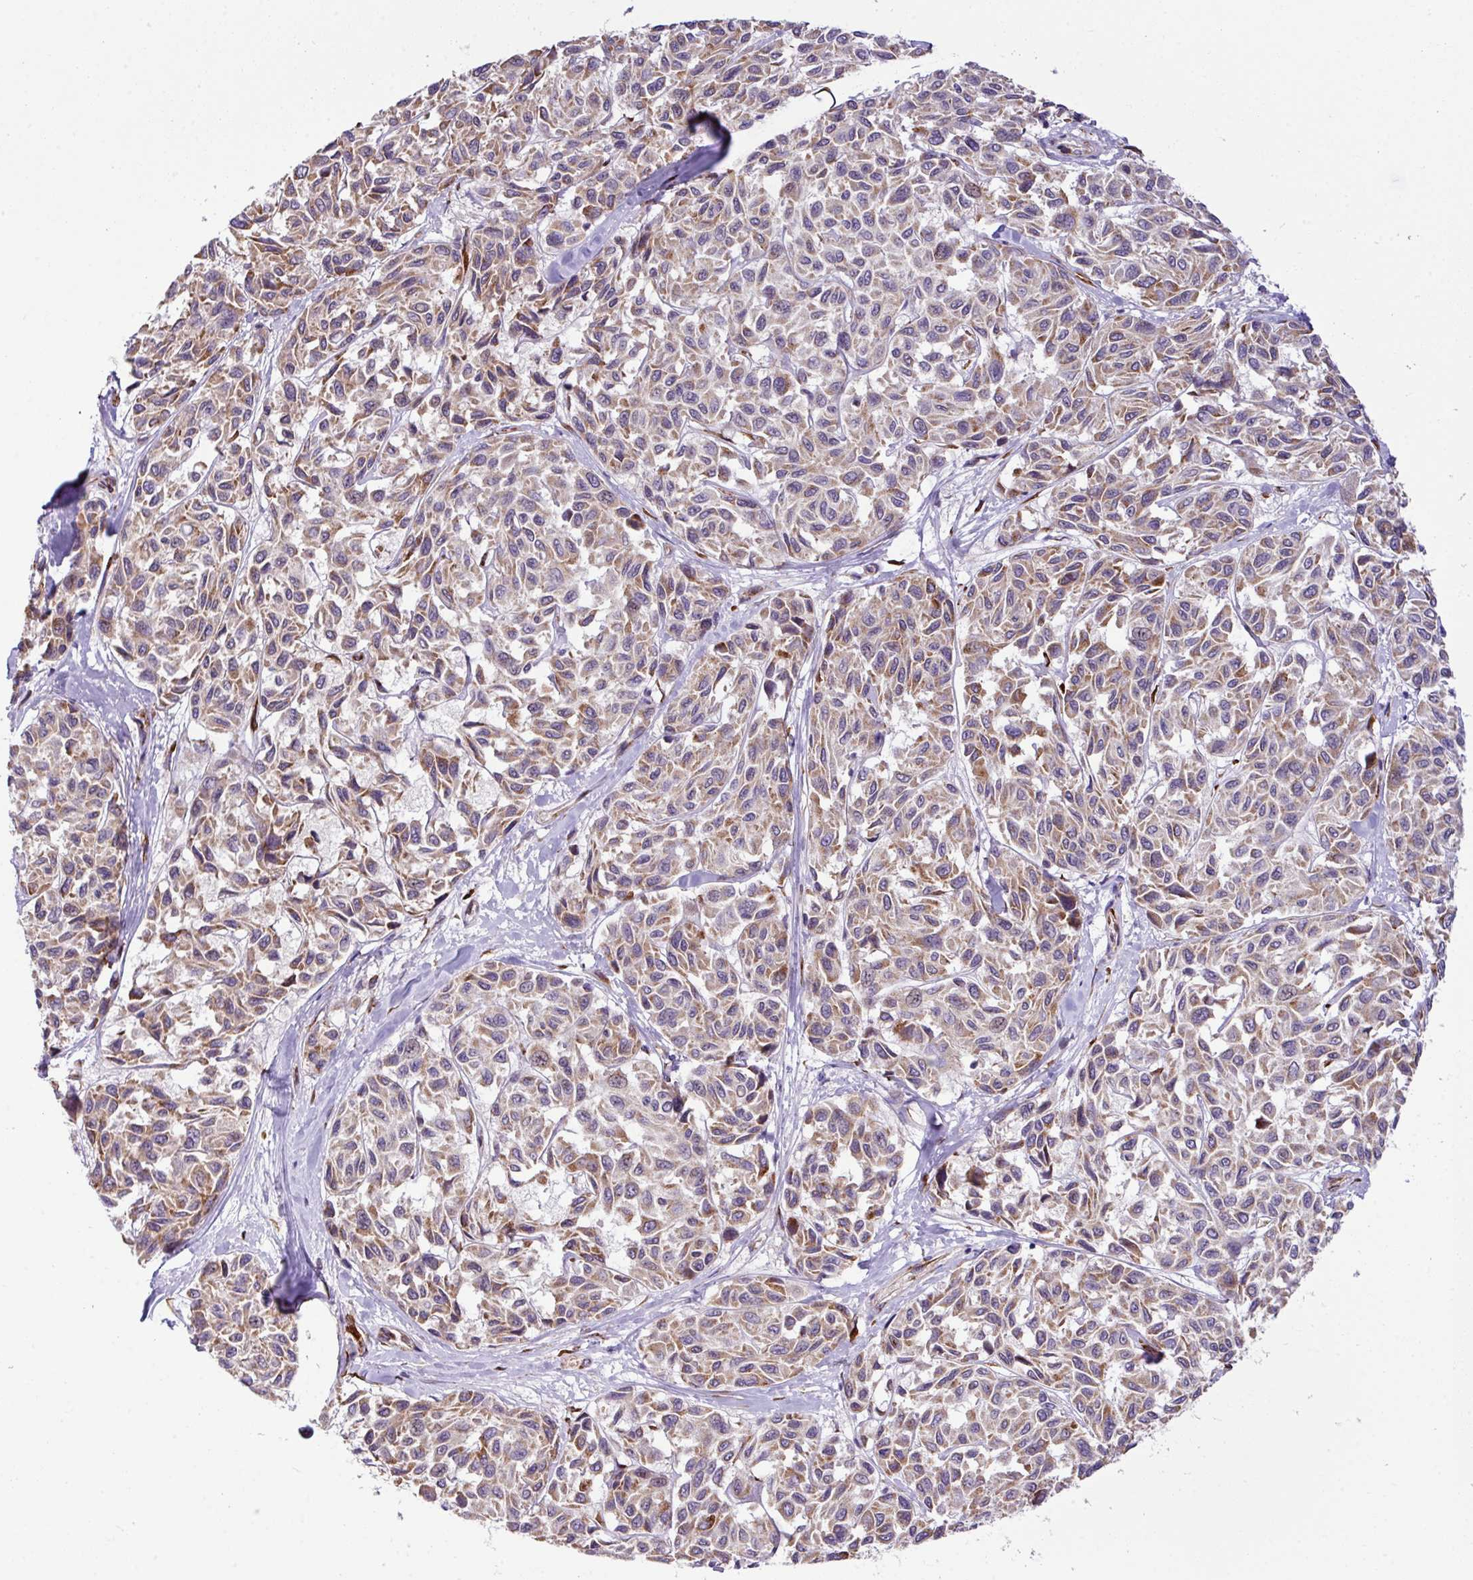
{"staining": {"intensity": "moderate", "quantity": ">75%", "location": "cytoplasmic/membranous"}, "tissue": "melanoma", "cell_type": "Tumor cells", "image_type": "cancer", "snomed": [{"axis": "morphology", "description": "Malignant melanoma, NOS"}, {"axis": "topography", "description": "Skin"}], "caption": "Malignant melanoma was stained to show a protein in brown. There is medium levels of moderate cytoplasmic/membranous expression in approximately >75% of tumor cells. (Stains: DAB in brown, nuclei in blue, Microscopy: brightfield microscopy at high magnification).", "gene": "CFAP97", "patient": {"sex": "female", "age": 66}}